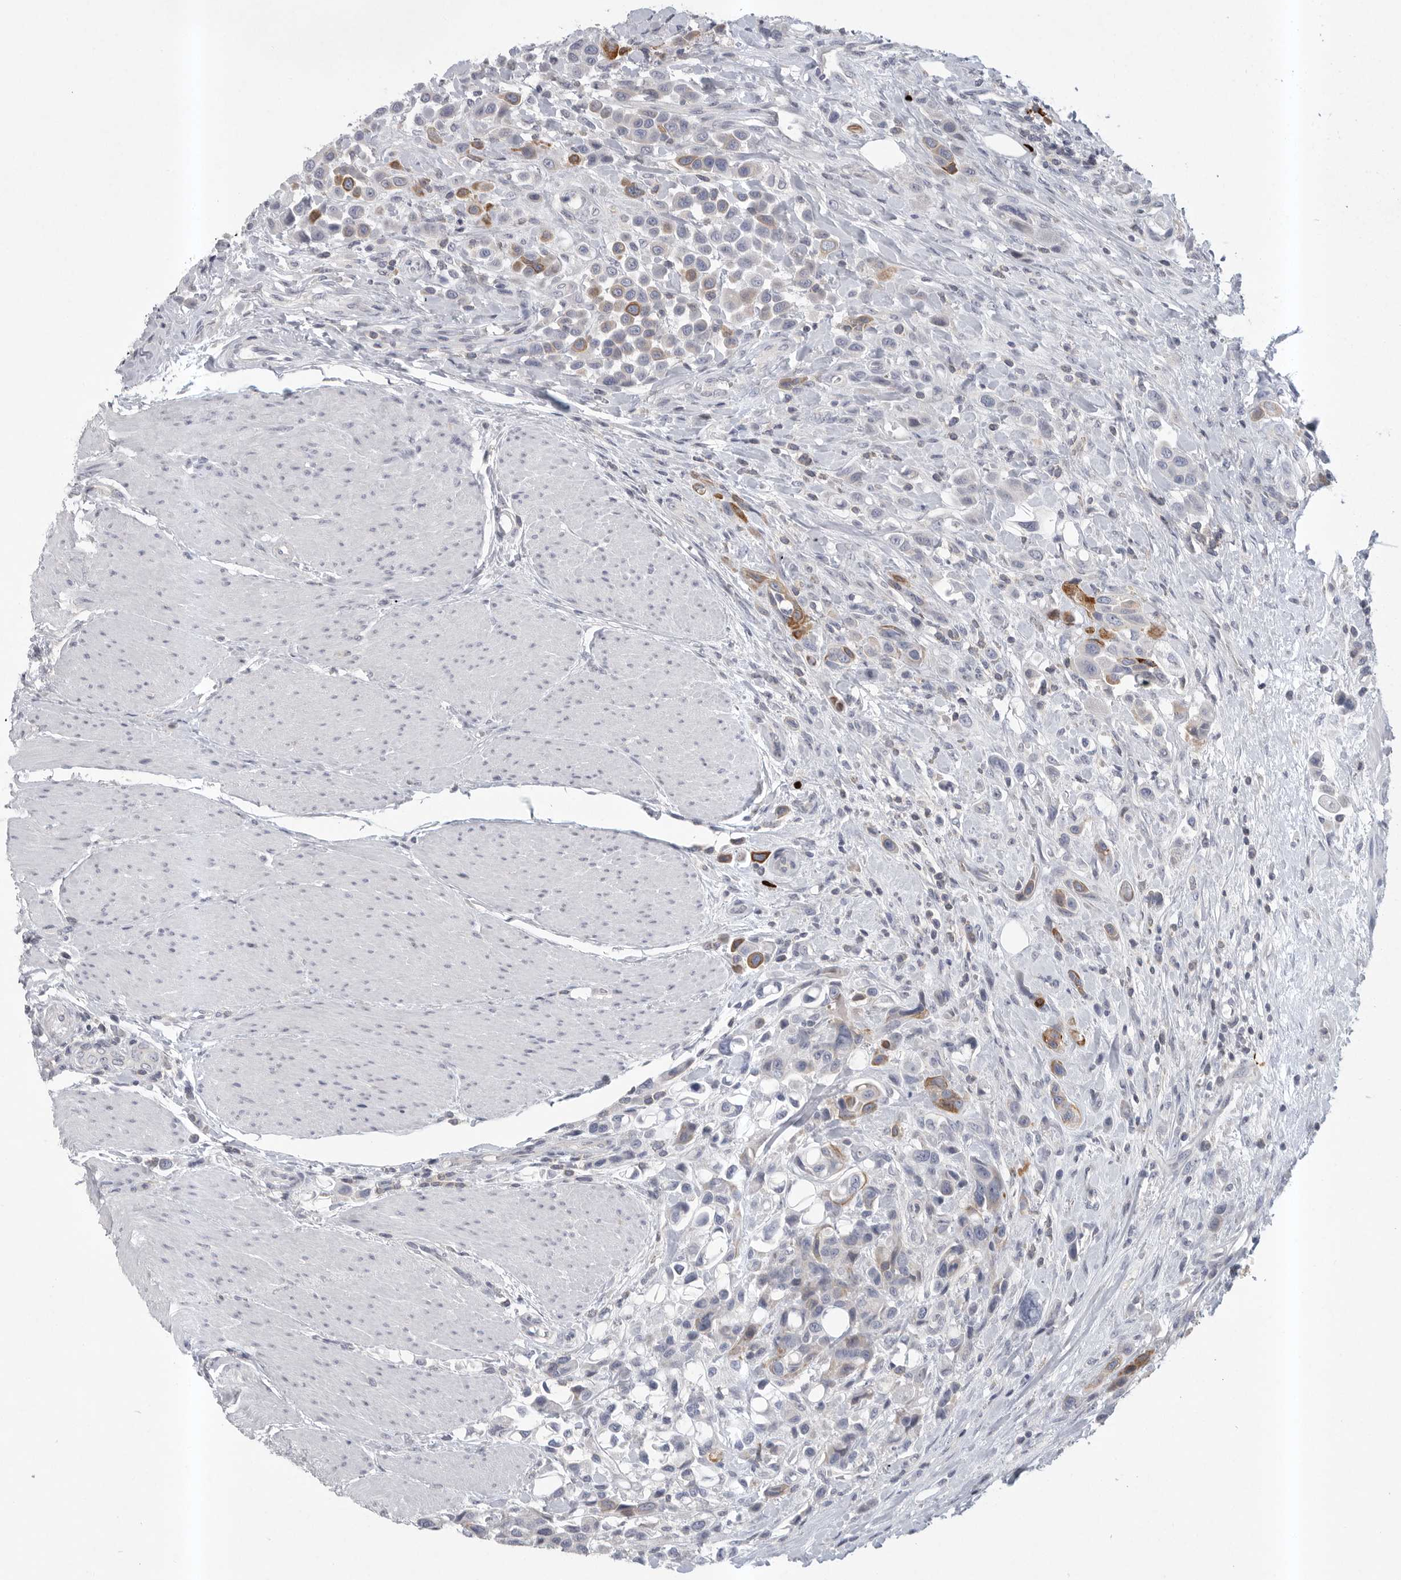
{"staining": {"intensity": "moderate", "quantity": "<25%", "location": "cytoplasmic/membranous"}, "tissue": "urothelial cancer", "cell_type": "Tumor cells", "image_type": "cancer", "snomed": [{"axis": "morphology", "description": "Urothelial carcinoma, High grade"}, {"axis": "topography", "description": "Urinary bladder"}], "caption": "Urothelial cancer stained with DAB (3,3'-diaminobenzidine) immunohistochemistry (IHC) demonstrates low levels of moderate cytoplasmic/membranous staining in approximately <25% of tumor cells.", "gene": "TMEM69", "patient": {"sex": "male", "age": 50}}